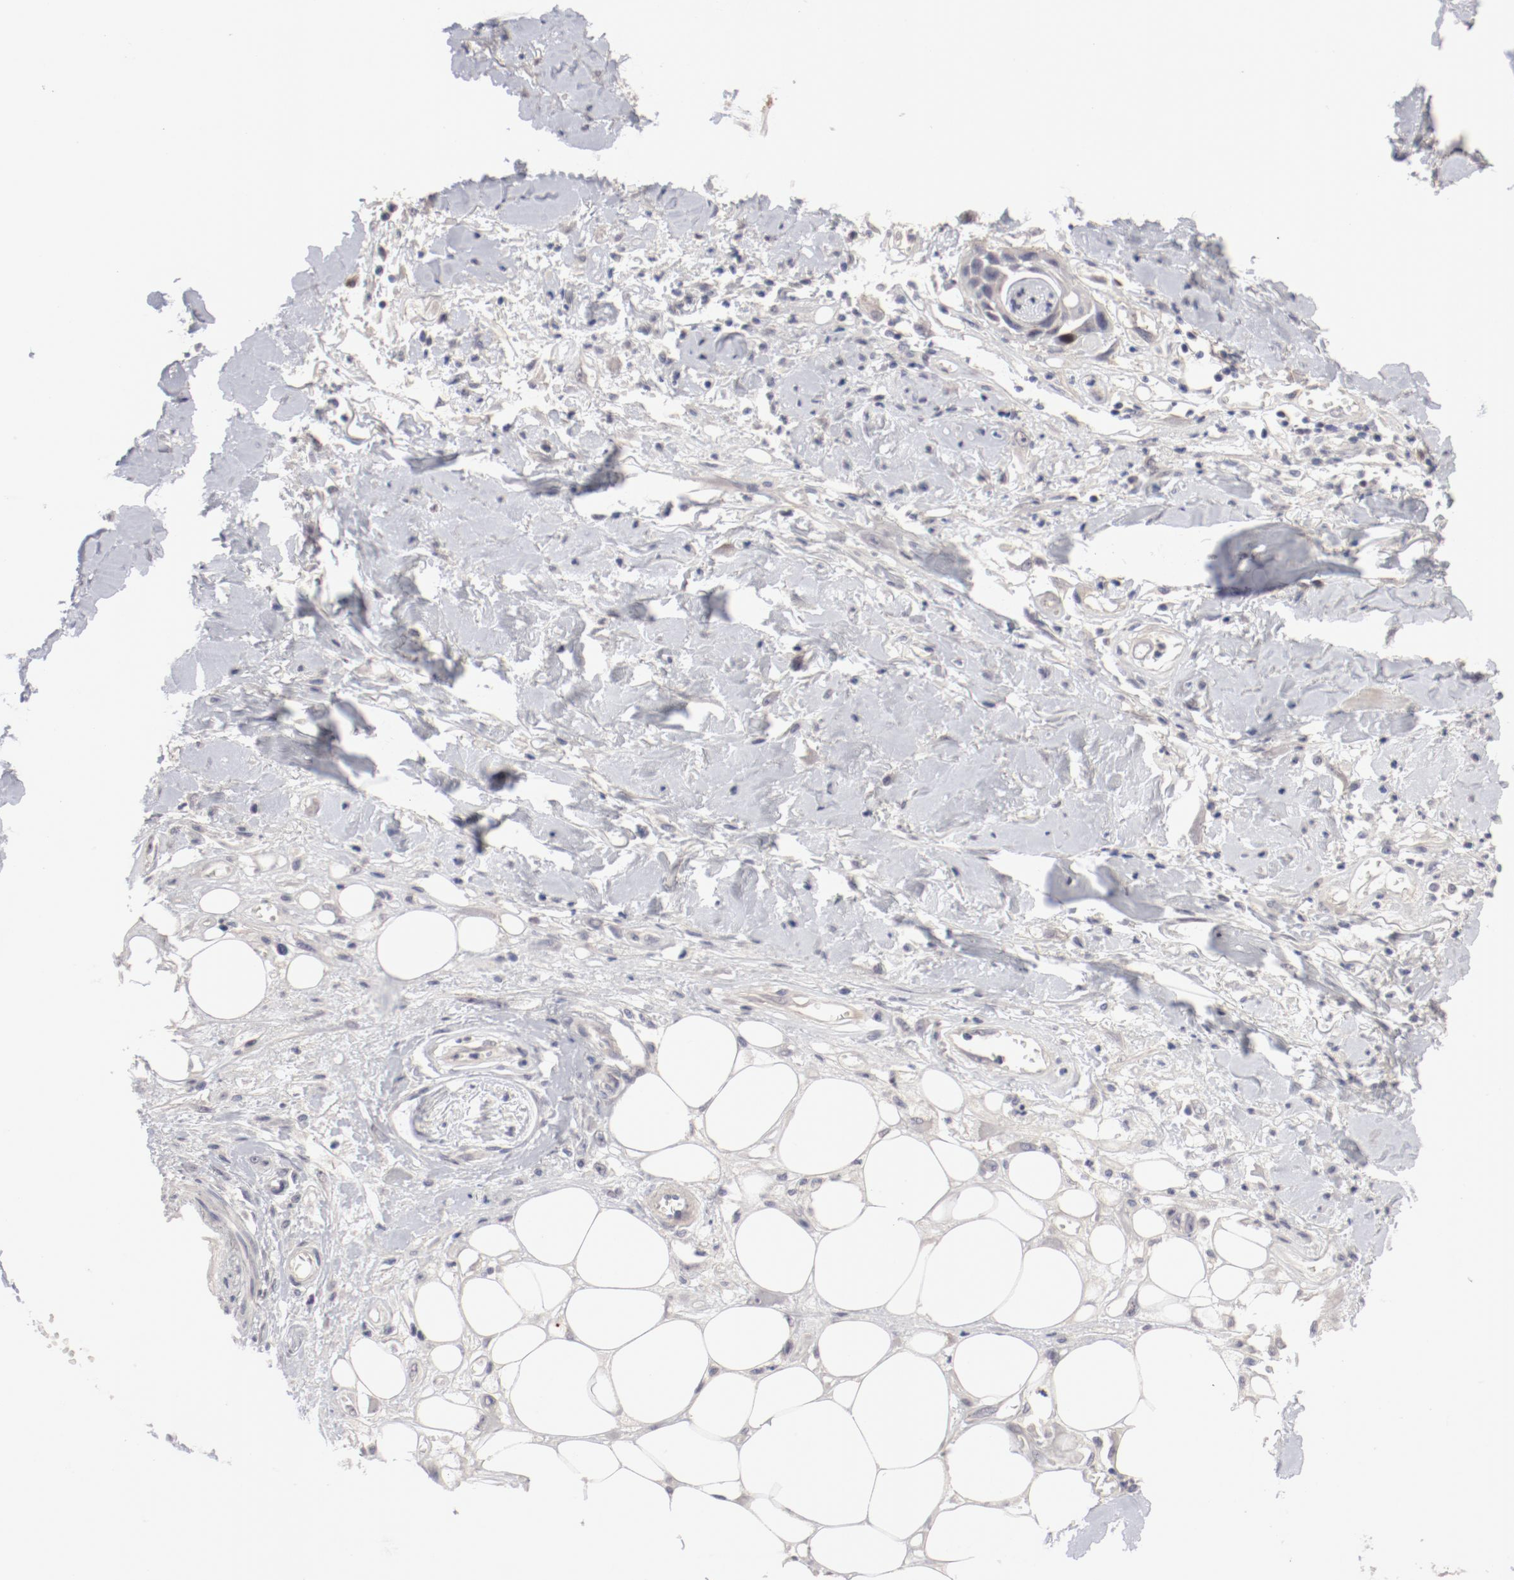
{"staining": {"intensity": "negative", "quantity": "none", "location": "none"}, "tissue": "skin cancer", "cell_type": "Tumor cells", "image_type": "cancer", "snomed": [{"axis": "morphology", "description": "Squamous cell carcinoma, NOS"}, {"axis": "topography", "description": "Skin"}, {"axis": "topography", "description": "Anal"}], "caption": "DAB immunohistochemical staining of human skin cancer displays no significant expression in tumor cells. (Immunohistochemistry (ihc), brightfield microscopy, high magnification).", "gene": "FSCB", "patient": {"sex": "female", "age": 55}}